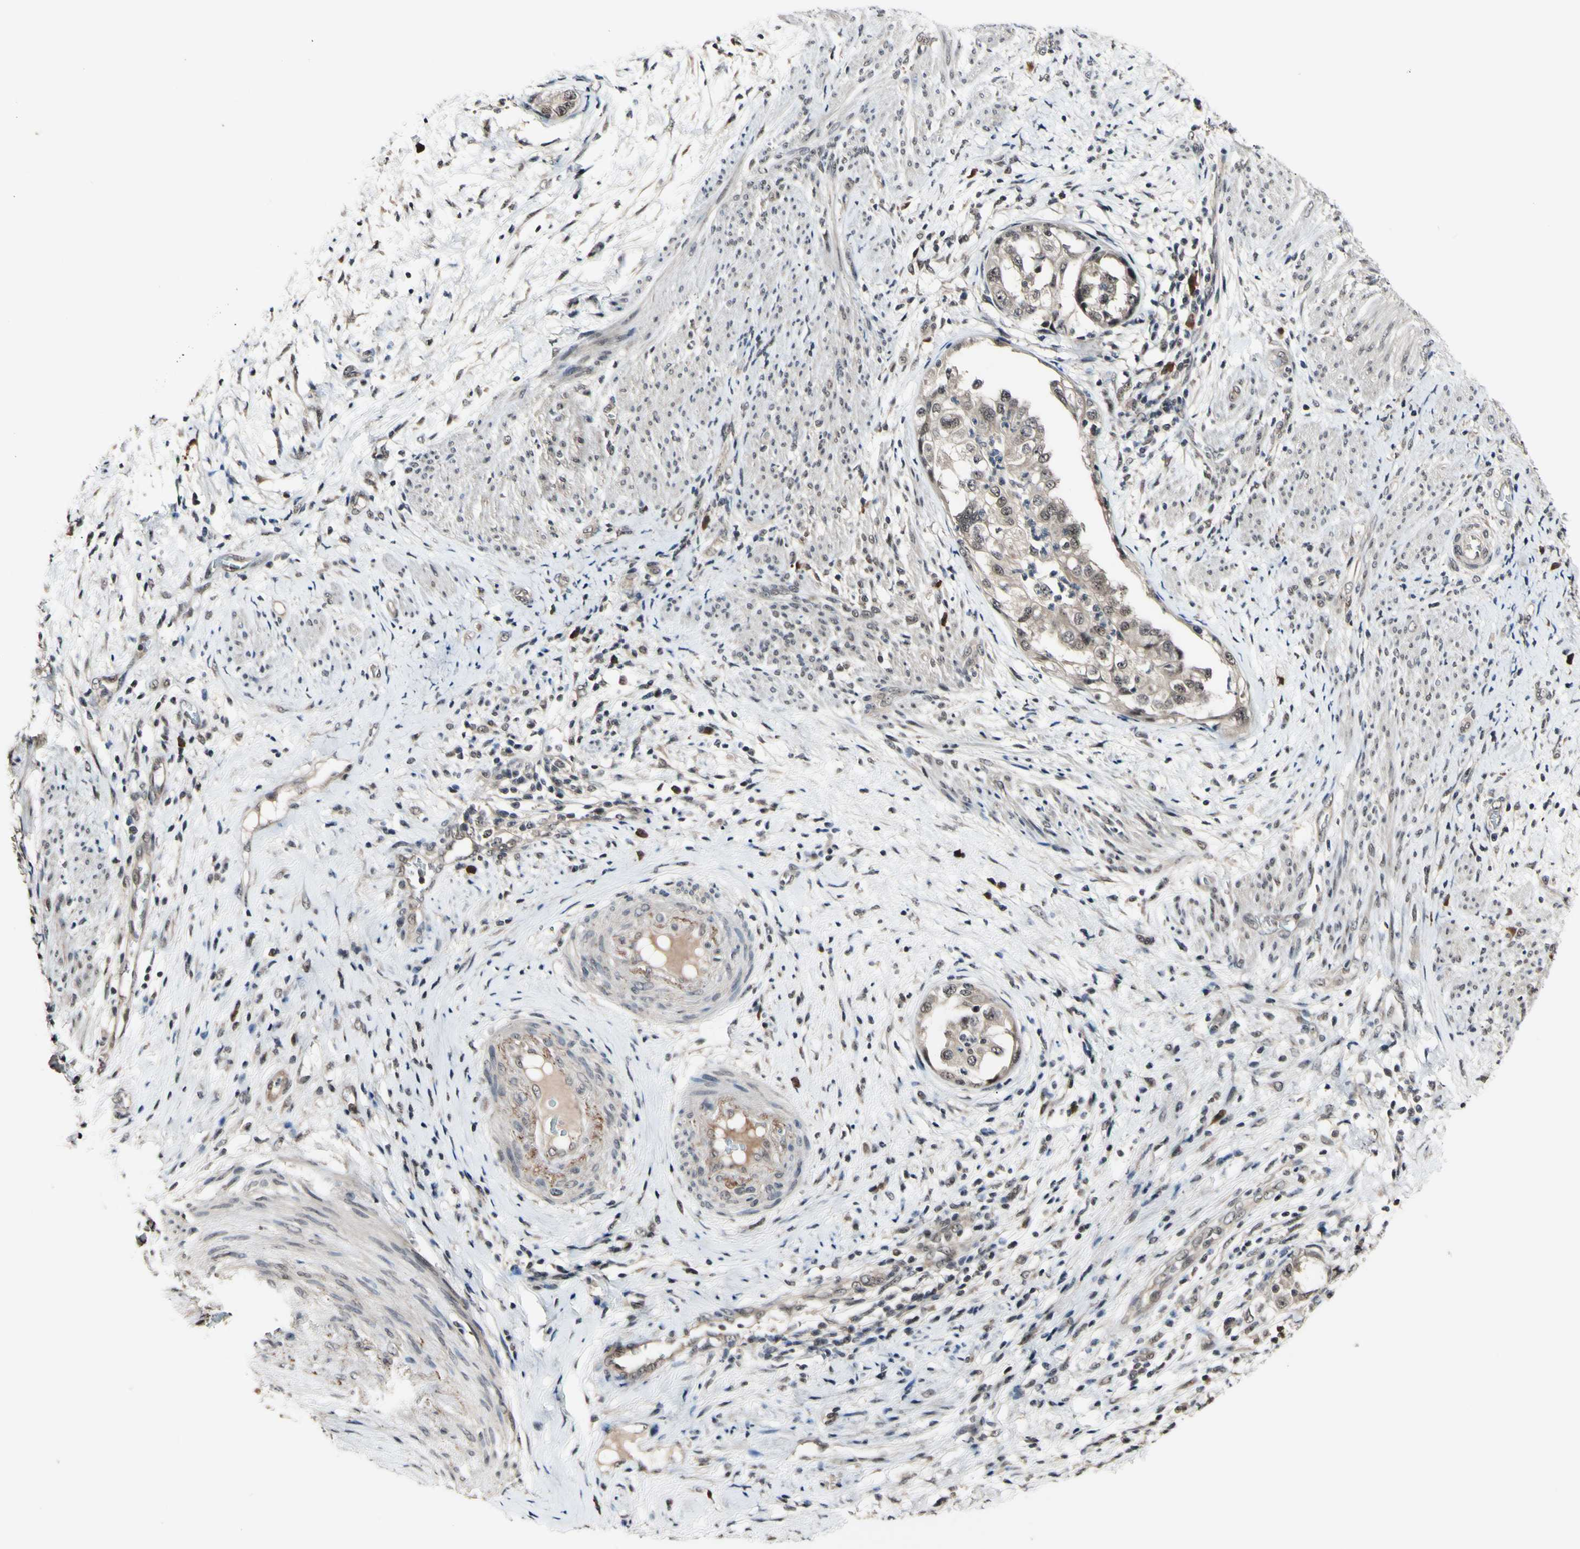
{"staining": {"intensity": "weak", "quantity": ">75%", "location": "cytoplasmic/membranous,nuclear"}, "tissue": "endometrial cancer", "cell_type": "Tumor cells", "image_type": "cancer", "snomed": [{"axis": "morphology", "description": "Adenocarcinoma, NOS"}, {"axis": "topography", "description": "Endometrium"}], "caption": "Endometrial cancer stained with a protein marker demonstrates weak staining in tumor cells.", "gene": "PSMD10", "patient": {"sex": "female", "age": 85}}